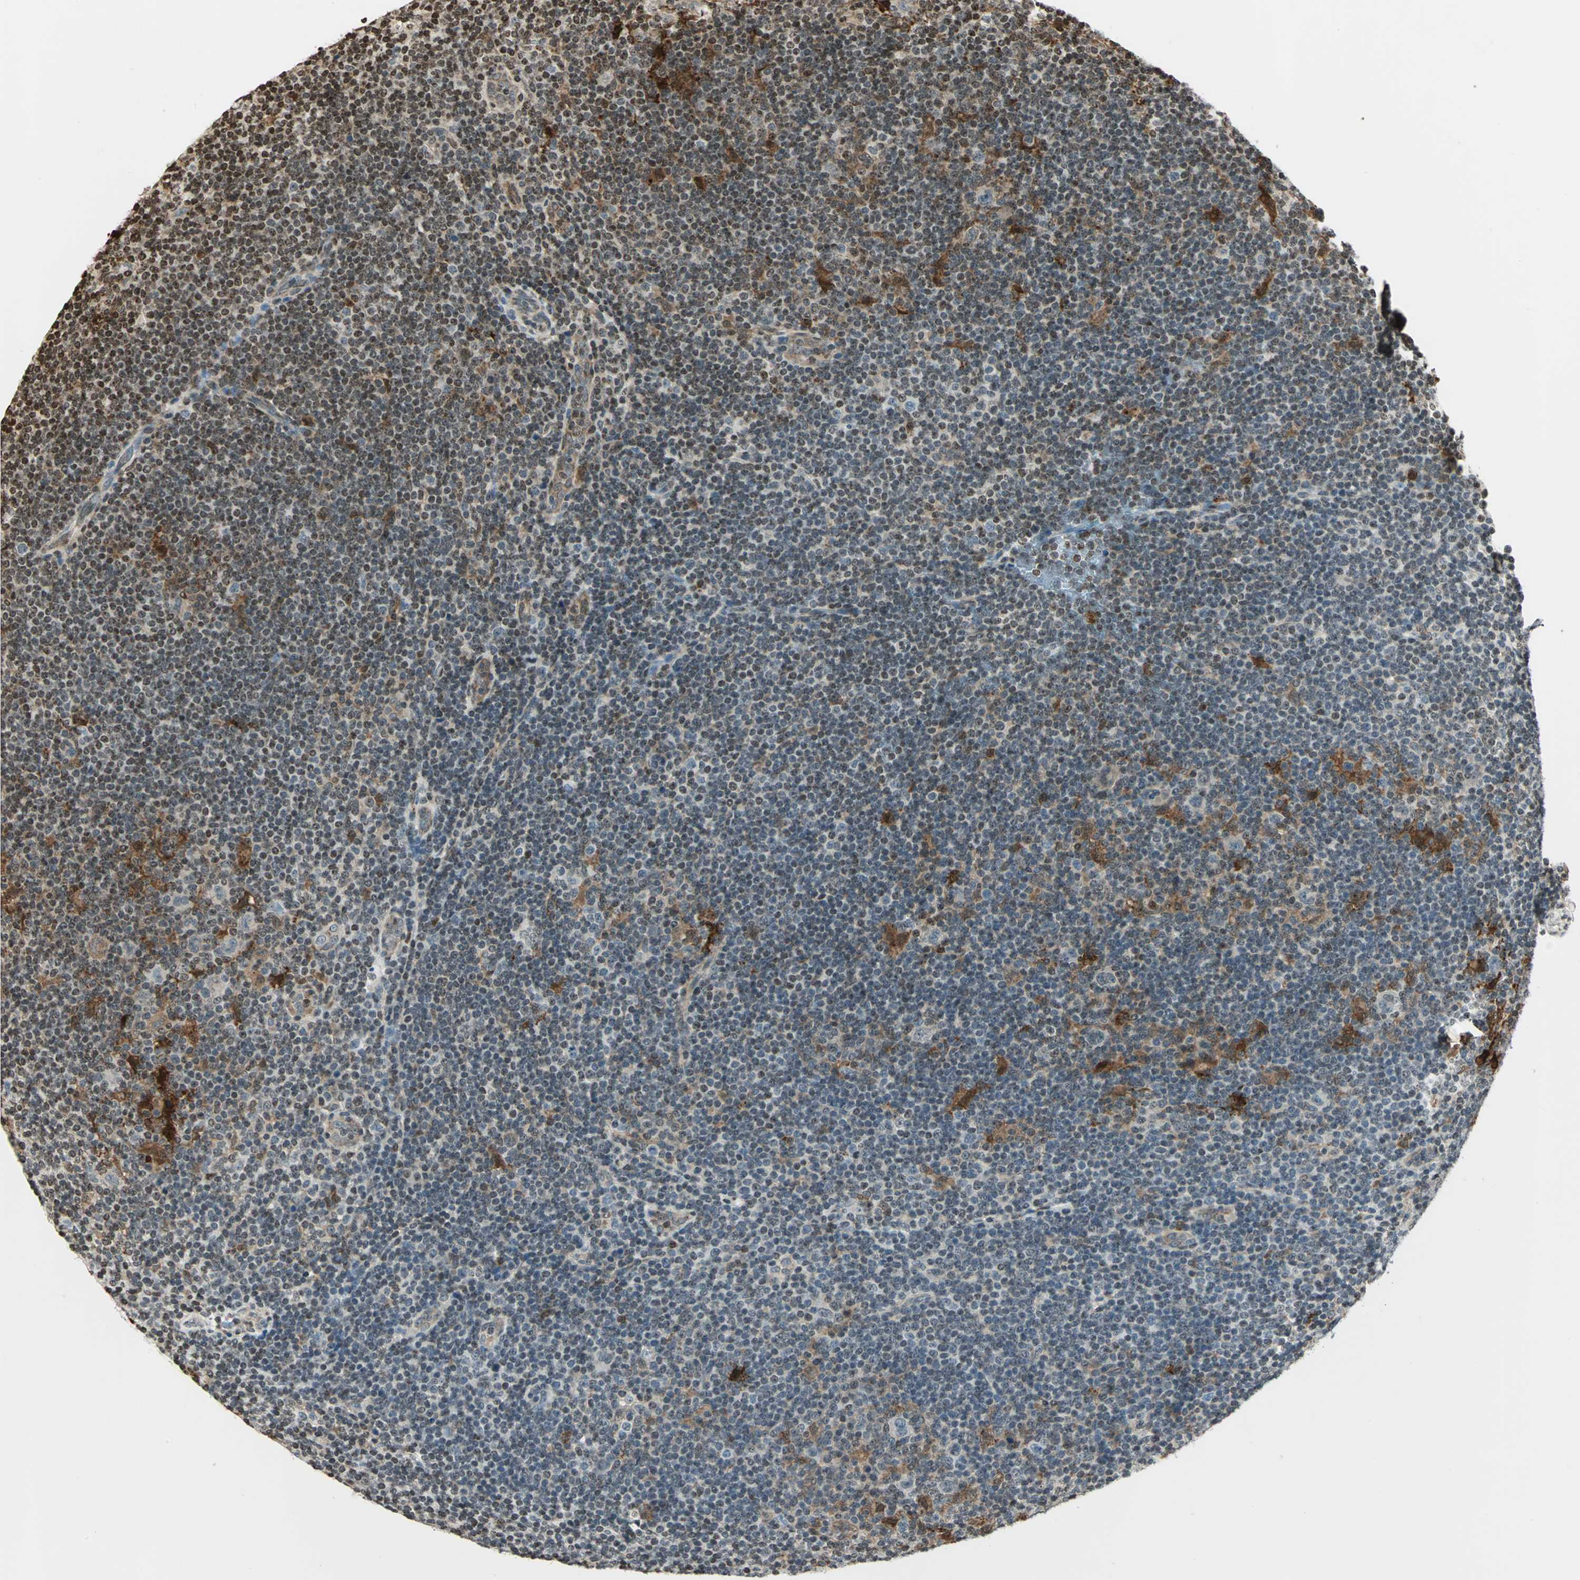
{"staining": {"intensity": "weak", "quantity": "25%-75%", "location": "cytoplasmic/membranous,nuclear"}, "tissue": "lymphoma", "cell_type": "Tumor cells", "image_type": "cancer", "snomed": [{"axis": "morphology", "description": "Hodgkin's disease, NOS"}, {"axis": "topography", "description": "Lymph node"}], "caption": "A low amount of weak cytoplasmic/membranous and nuclear expression is appreciated in about 25%-75% of tumor cells in Hodgkin's disease tissue. The staining was performed using DAB (3,3'-diaminobenzidine) to visualize the protein expression in brown, while the nuclei were stained in blue with hematoxylin (Magnification: 20x).", "gene": "LGALS3", "patient": {"sex": "female", "age": 57}}